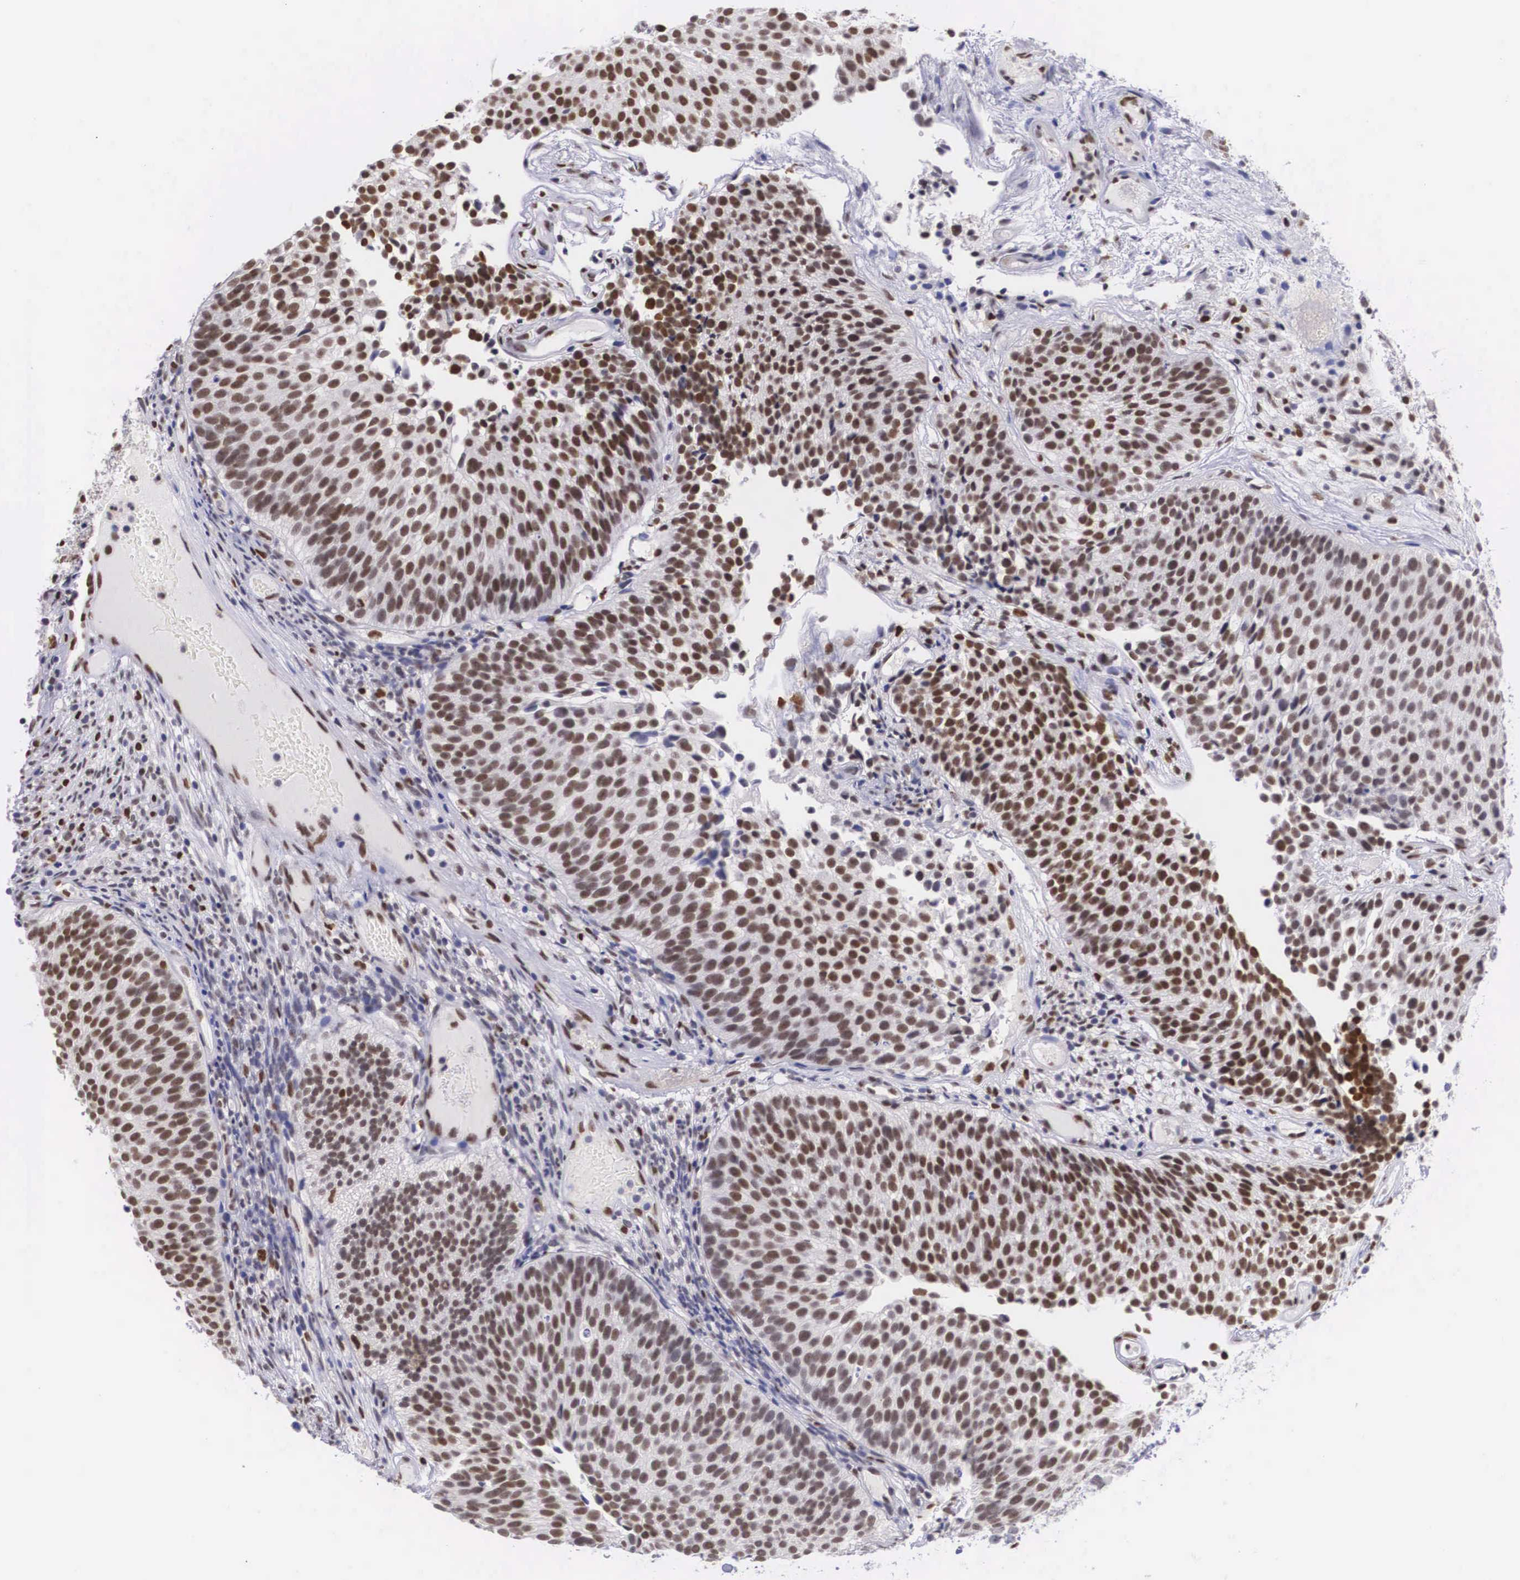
{"staining": {"intensity": "strong", "quantity": ">75%", "location": "nuclear"}, "tissue": "urothelial cancer", "cell_type": "Tumor cells", "image_type": "cancer", "snomed": [{"axis": "morphology", "description": "Urothelial carcinoma, Low grade"}, {"axis": "topography", "description": "Urinary bladder"}], "caption": "Urothelial carcinoma (low-grade) stained for a protein (brown) exhibits strong nuclear positive expression in approximately >75% of tumor cells.", "gene": "ETV6", "patient": {"sex": "male", "age": 85}}